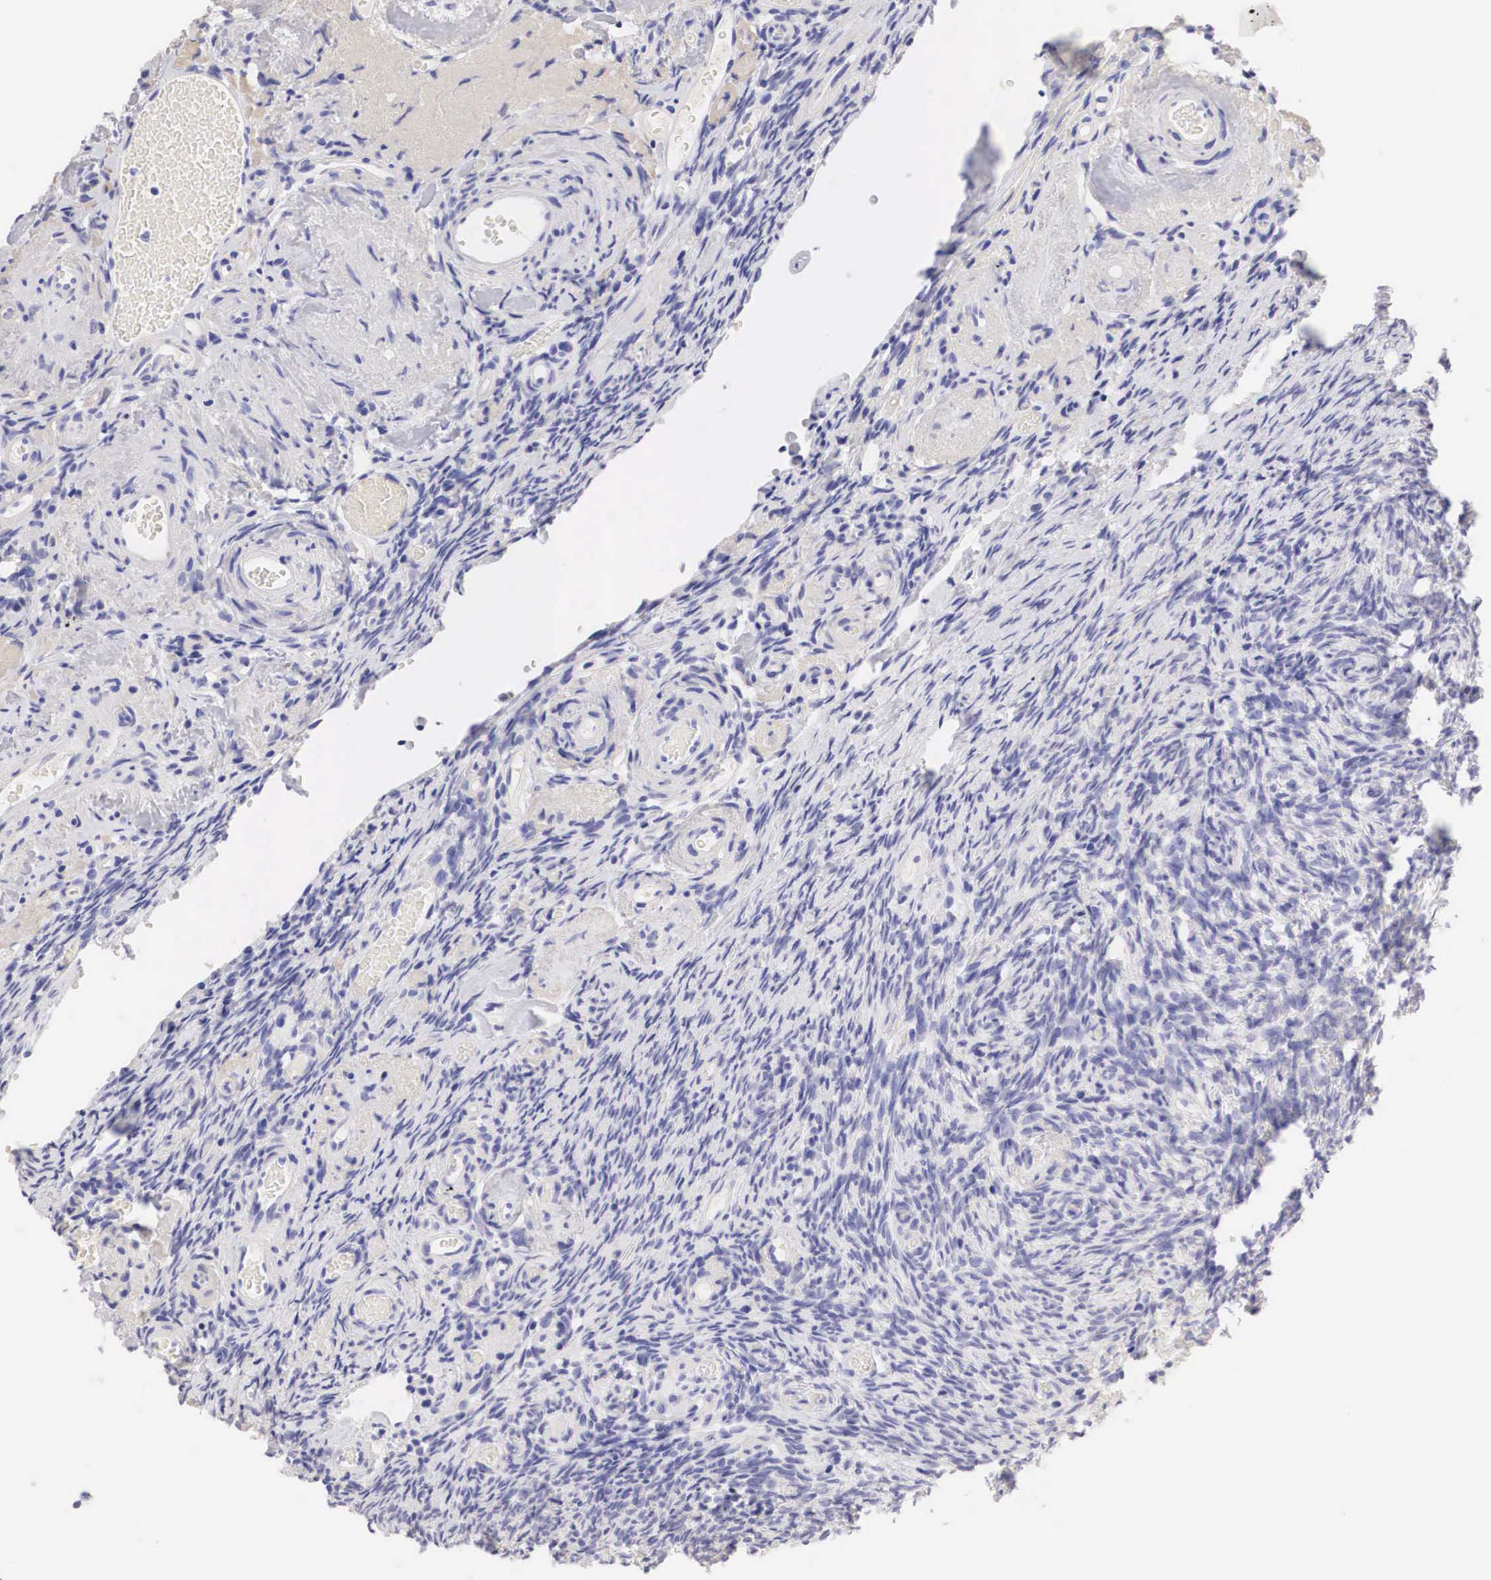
{"staining": {"intensity": "negative", "quantity": "none", "location": "none"}, "tissue": "ovary", "cell_type": "Follicle cells", "image_type": "normal", "snomed": [{"axis": "morphology", "description": "Normal tissue, NOS"}, {"axis": "topography", "description": "Ovary"}], "caption": "Protein analysis of unremarkable ovary reveals no significant expression in follicle cells. (DAB (3,3'-diaminobenzidine) IHC with hematoxylin counter stain).", "gene": "ERBB2", "patient": {"sex": "female", "age": 78}}